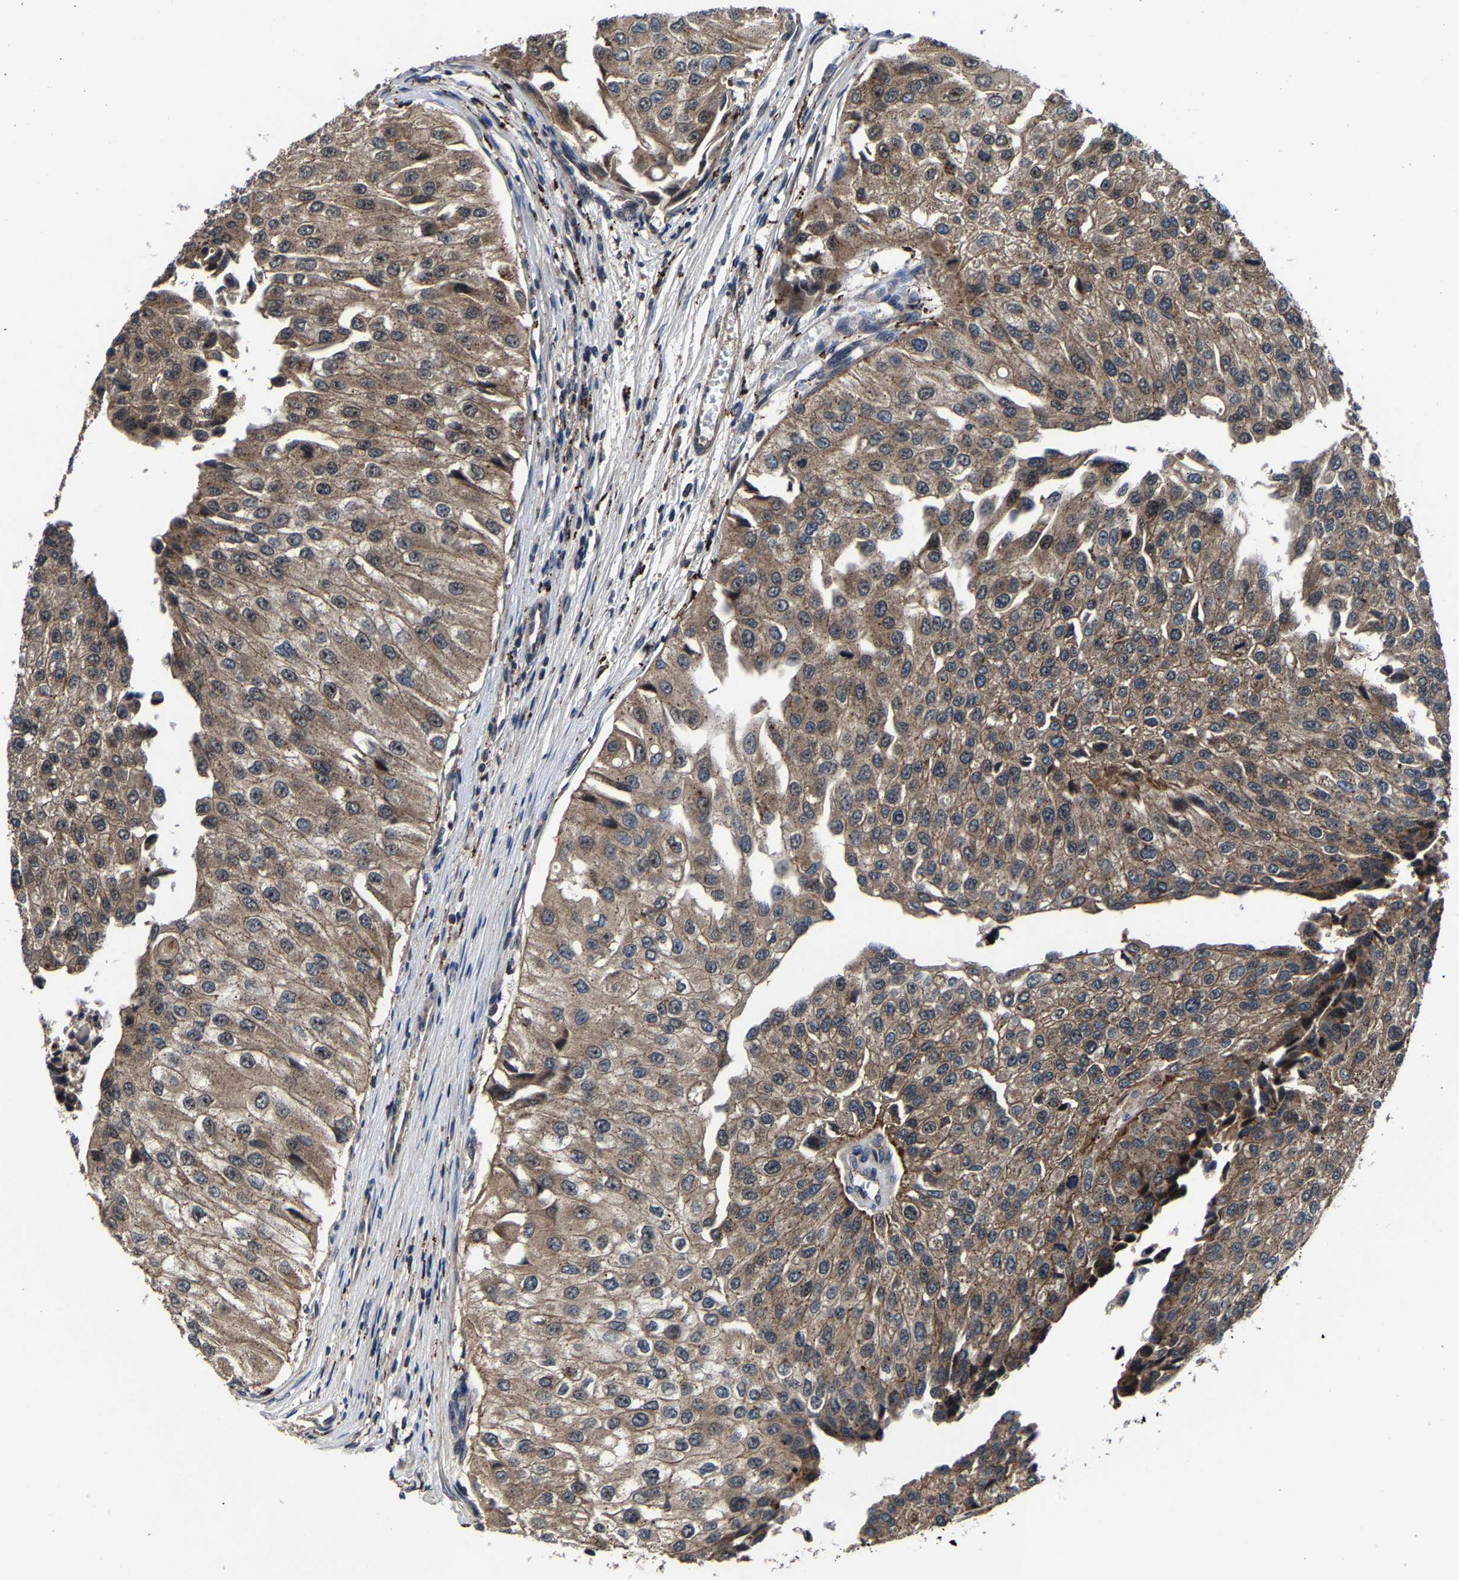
{"staining": {"intensity": "moderate", "quantity": ">75%", "location": "cytoplasmic/membranous"}, "tissue": "urothelial cancer", "cell_type": "Tumor cells", "image_type": "cancer", "snomed": [{"axis": "morphology", "description": "Urothelial carcinoma, High grade"}, {"axis": "topography", "description": "Kidney"}, {"axis": "topography", "description": "Urinary bladder"}], "caption": "A histopathology image of urothelial cancer stained for a protein displays moderate cytoplasmic/membranous brown staining in tumor cells. The protein is shown in brown color, while the nuclei are stained blue.", "gene": "ZCCHC7", "patient": {"sex": "male", "age": 77}}